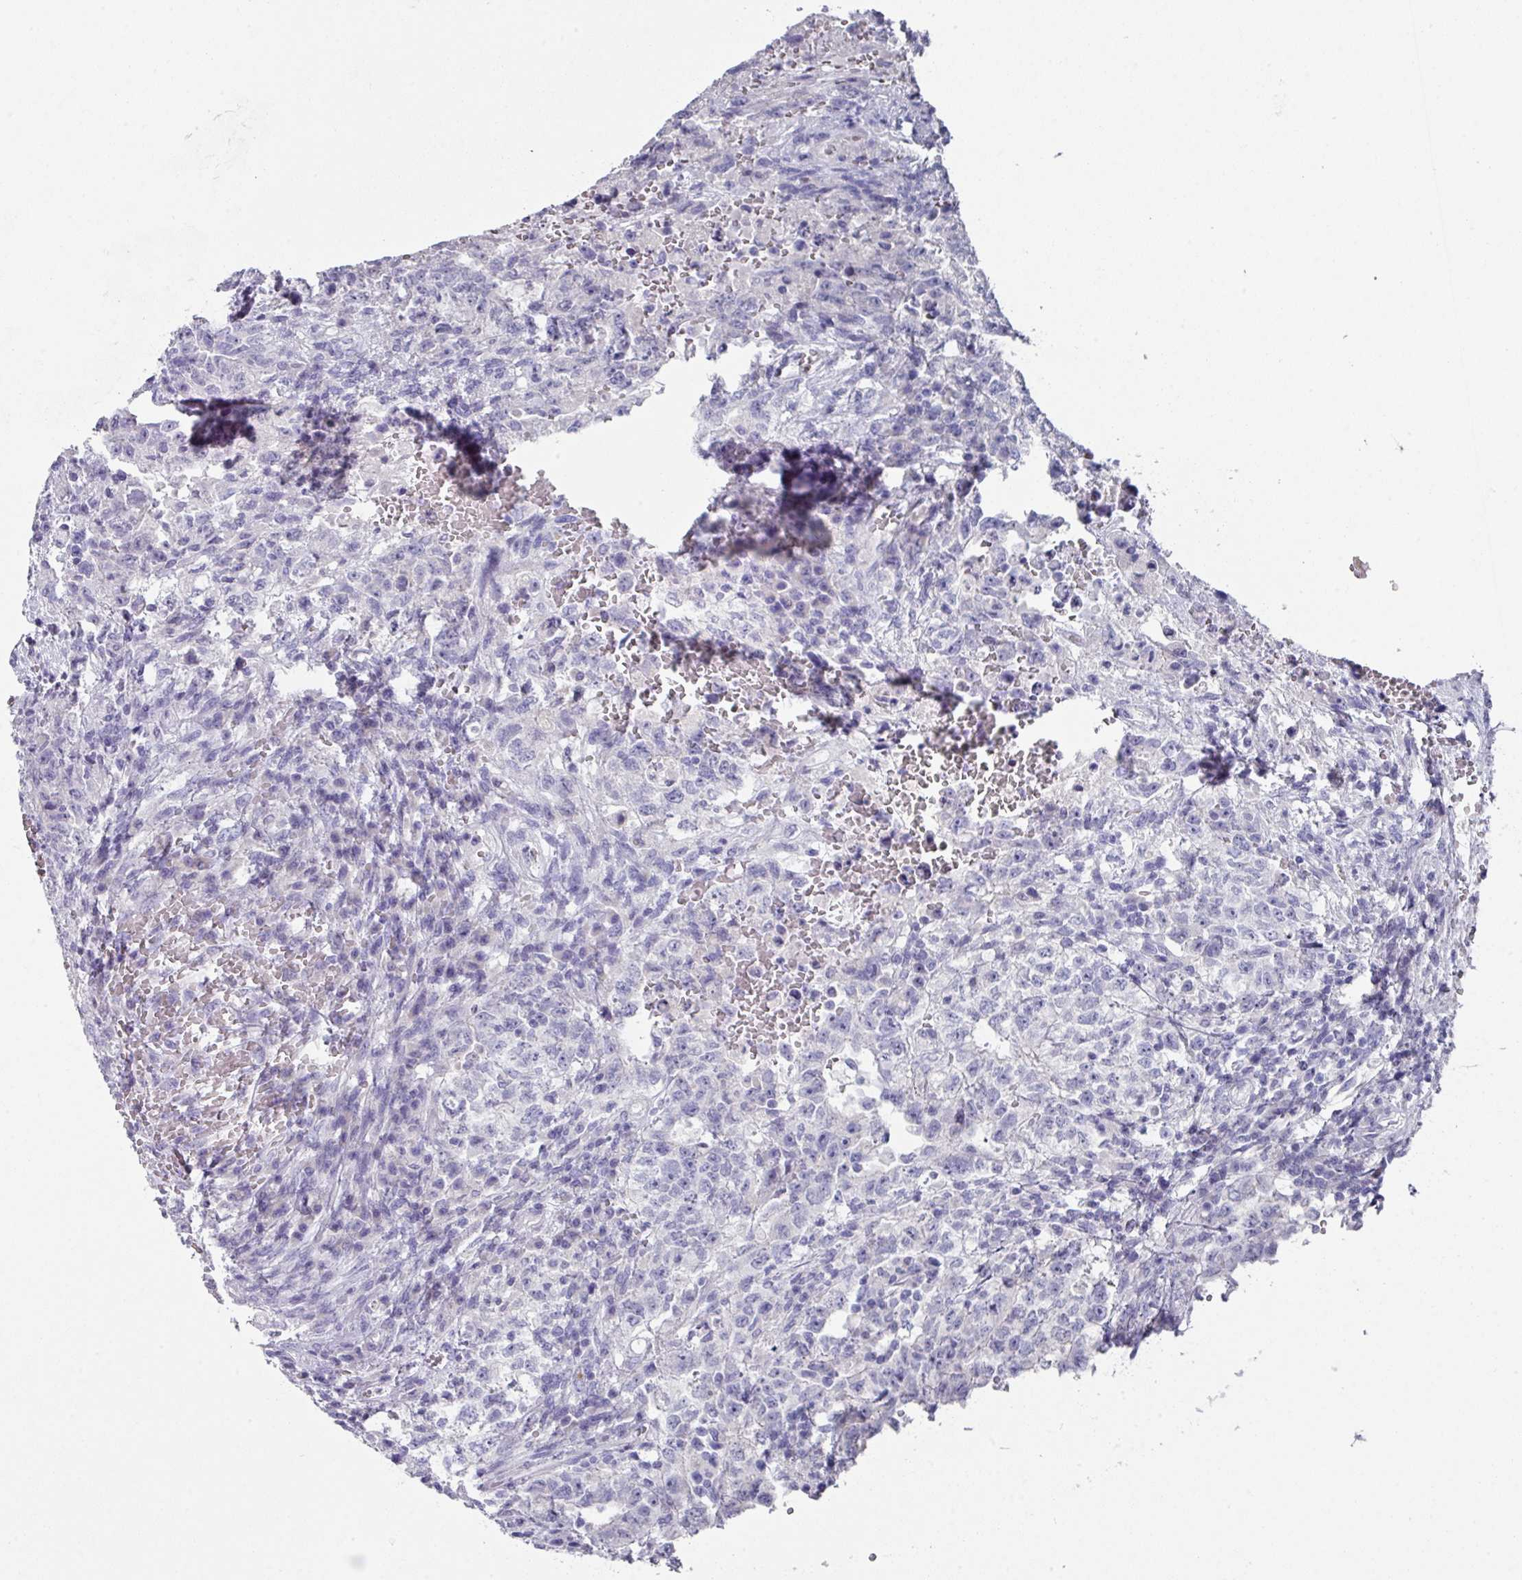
{"staining": {"intensity": "negative", "quantity": "none", "location": "none"}, "tissue": "testis cancer", "cell_type": "Tumor cells", "image_type": "cancer", "snomed": [{"axis": "morphology", "description": "Carcinoma, Embryonal, NOS"}, {"axis": "topography", "description": "Testis"}], "caption": "This is an immunohistochemistry photomicrograph of embryonal carcinoma (testis). There is no positivity in tumor cells.", "gene": "DEFB115", "patient": {"sex": "male", "age": 26}}